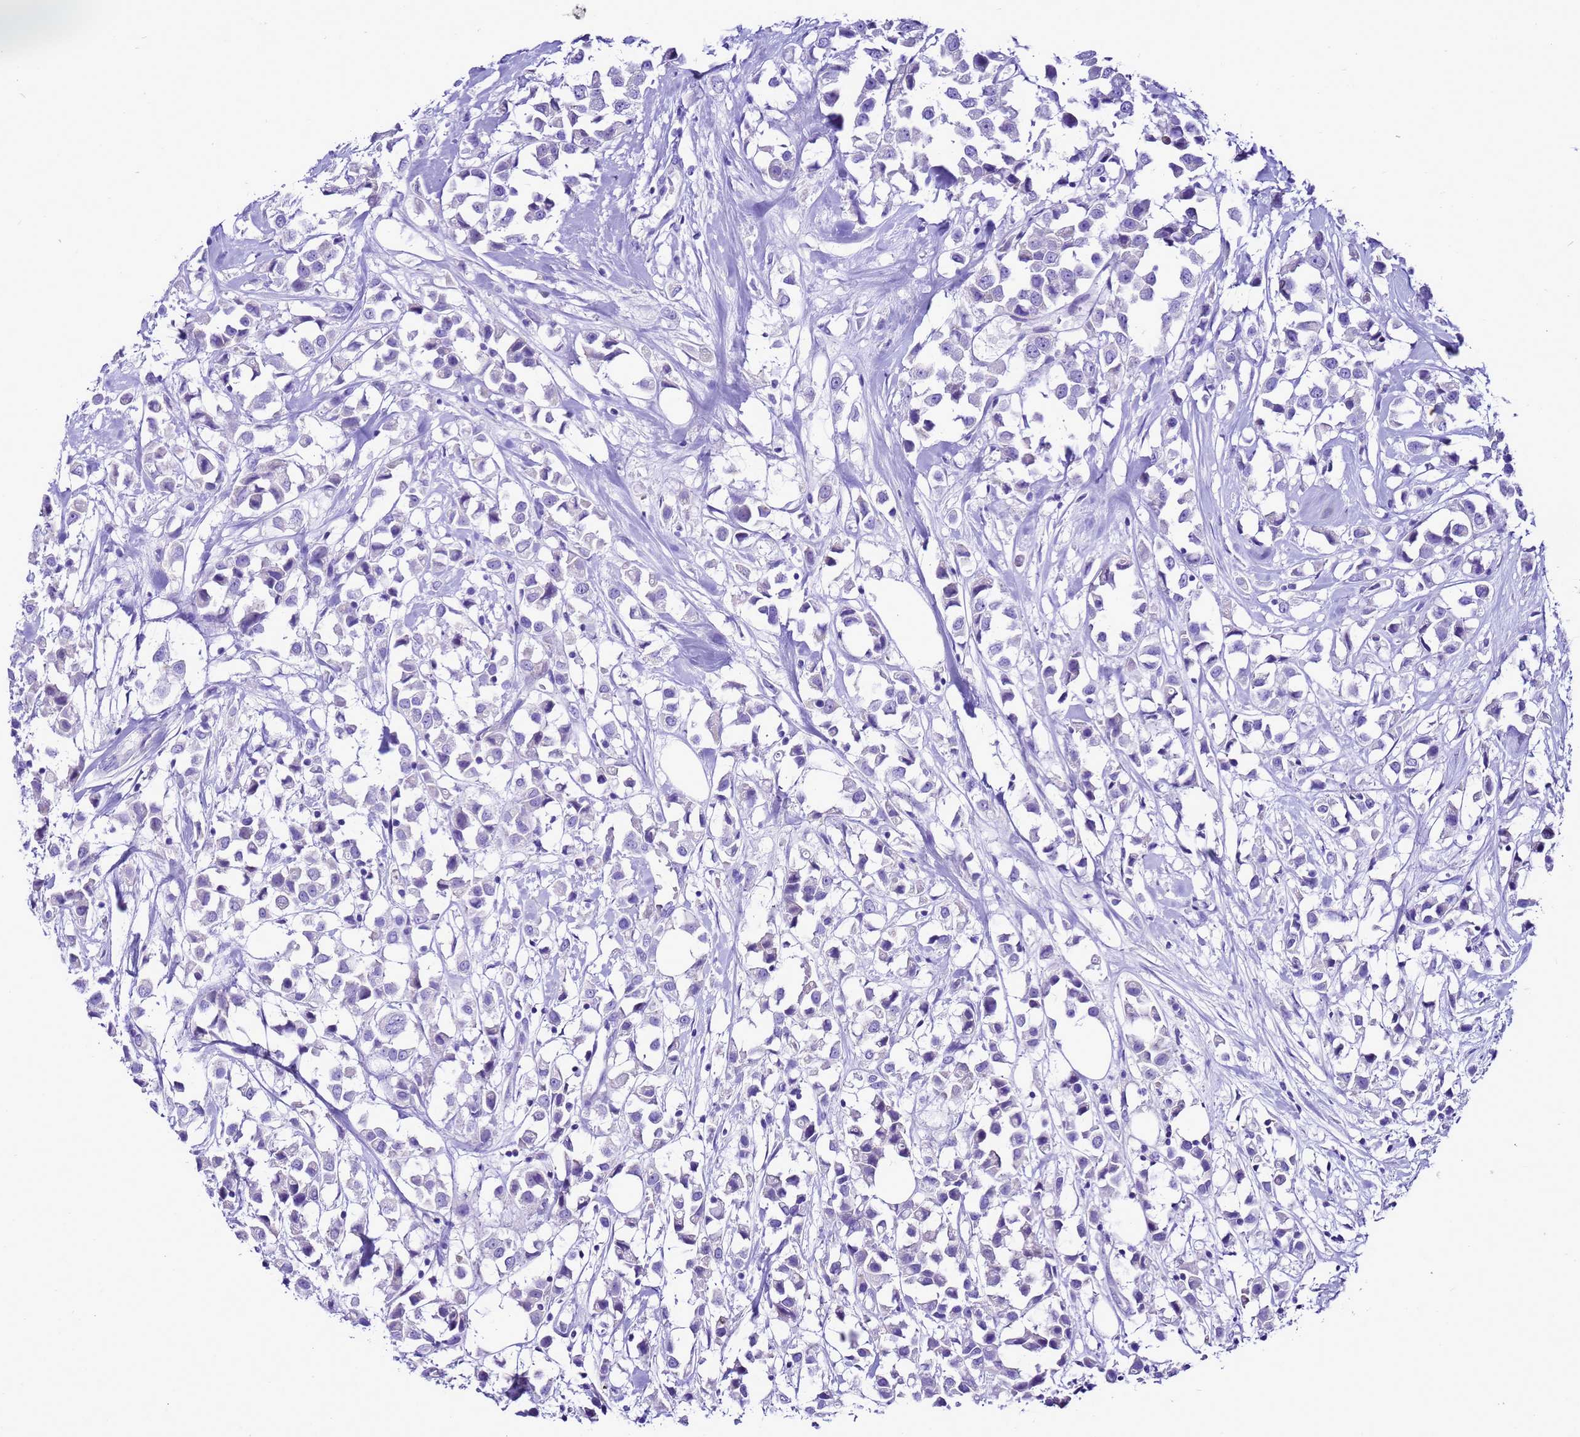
{"staining": {"intensity": "negative", "quantity": "none", "location": "none"}, "tissue": "breast cancer", "cell_type": "Tumor cells", "image_type": "cancer", "snomed": [{"axis": "morphology", "description": "Duct carcinoma"}, {"axis": "topography", "description": "Breast"}], "caption": "Breast infiltrating ductal carcinoma stained for a protein using immunohistochemistry reveals no staining tumor cells.", "gene": "BEST2", "patient": {"sex": "female", "age": 61}}